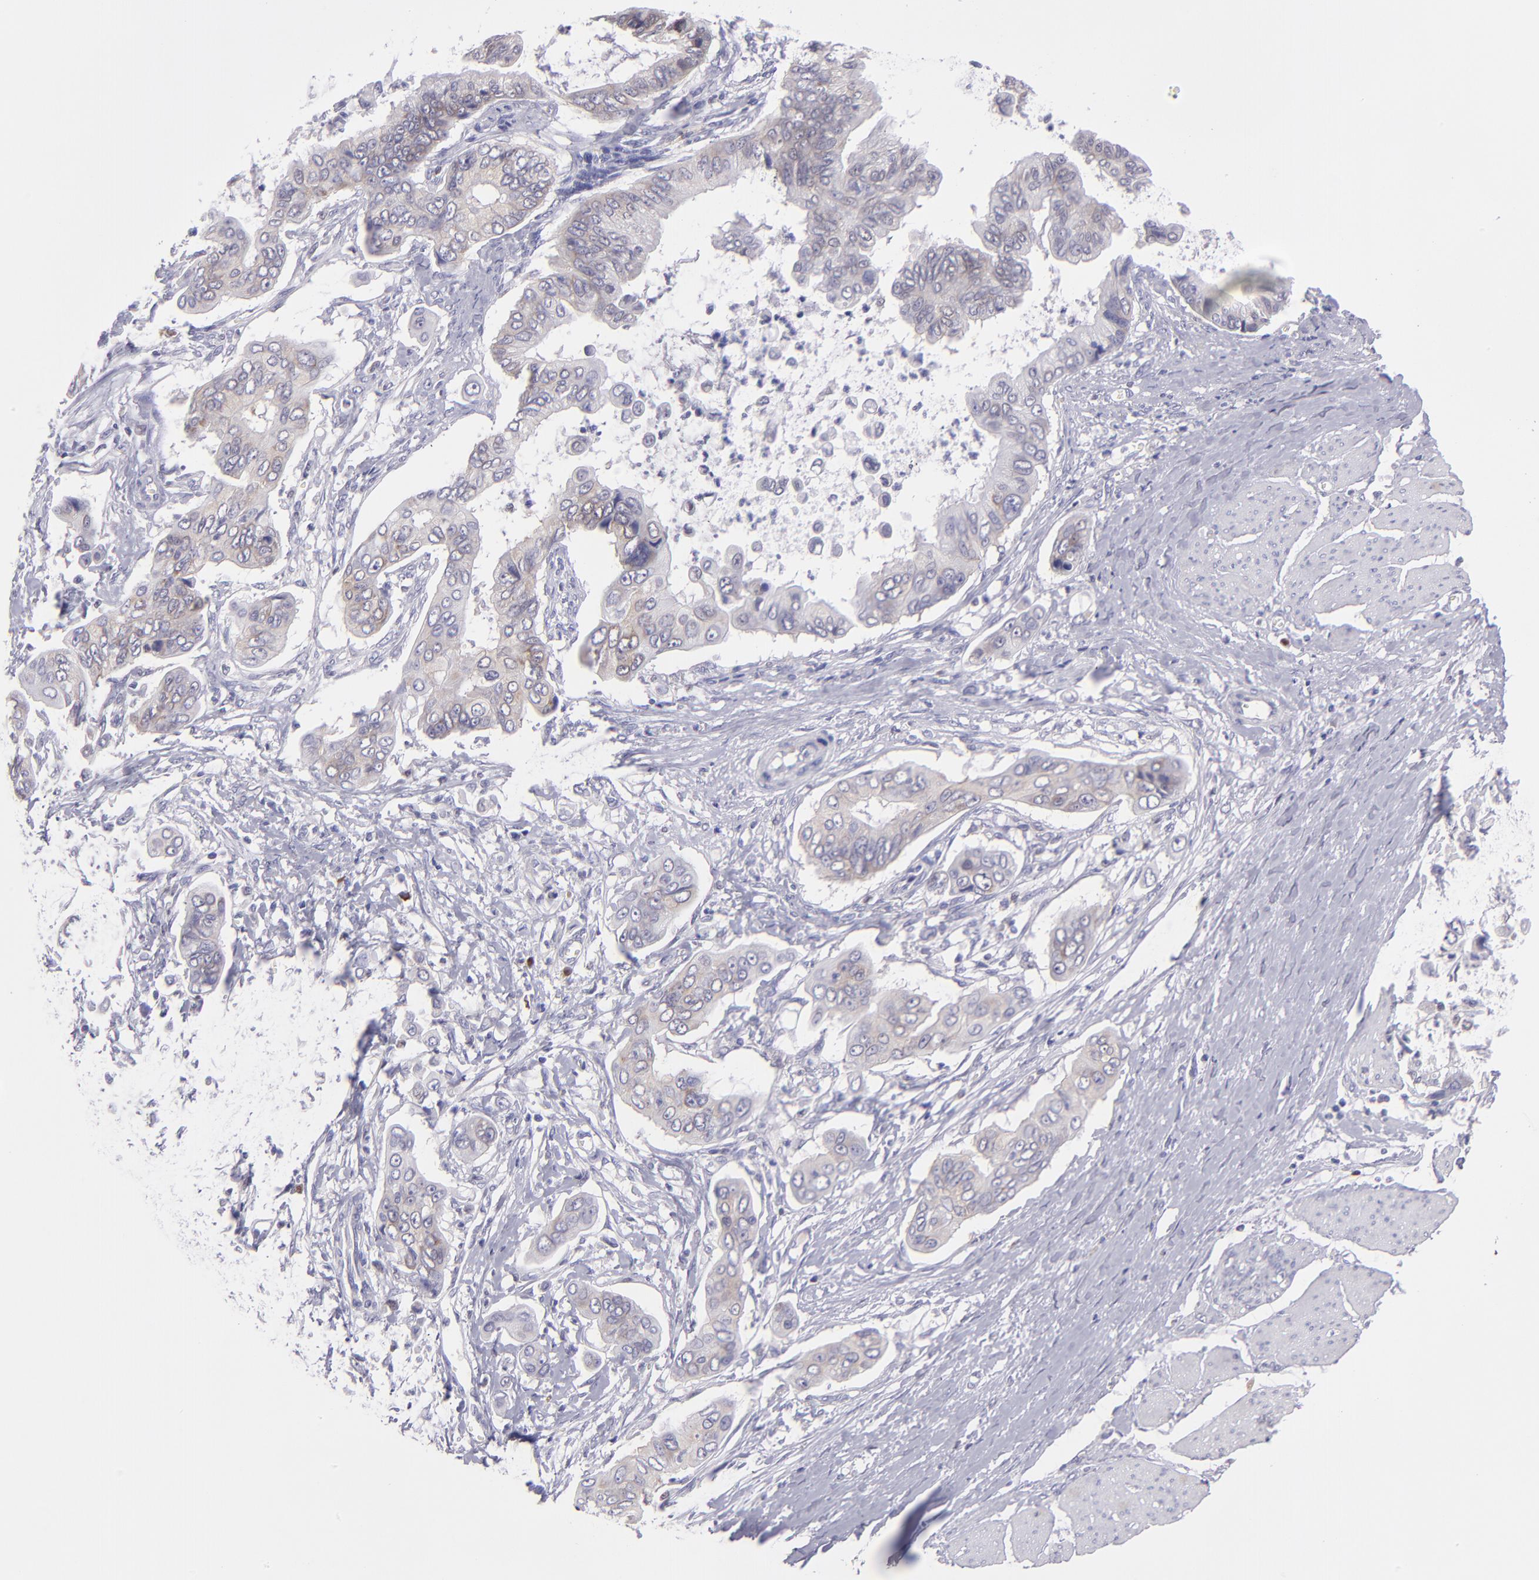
{"staining": {"intensity": "weak", "quantity": "25%-75%", "location": "cytoplasmic/membranous"}, "tissue": "stomach cancer", "cell_type": "Tumor cells", "image_type": "cancer", "snomed": [{"axis": "morphology", "description": "Adenocarcinoma, NOS"}, {"axis": "topography", "description": "Stomach, upper"}], "caption": "About 25%-75% of tumor cells in human stomach cancer reveal weak cytoplasmic/membranous protein positivity as visualized by brown immunohistochemical staining.", "gene": "IRF8", "patient": {"sex": "male", "age": 80}}